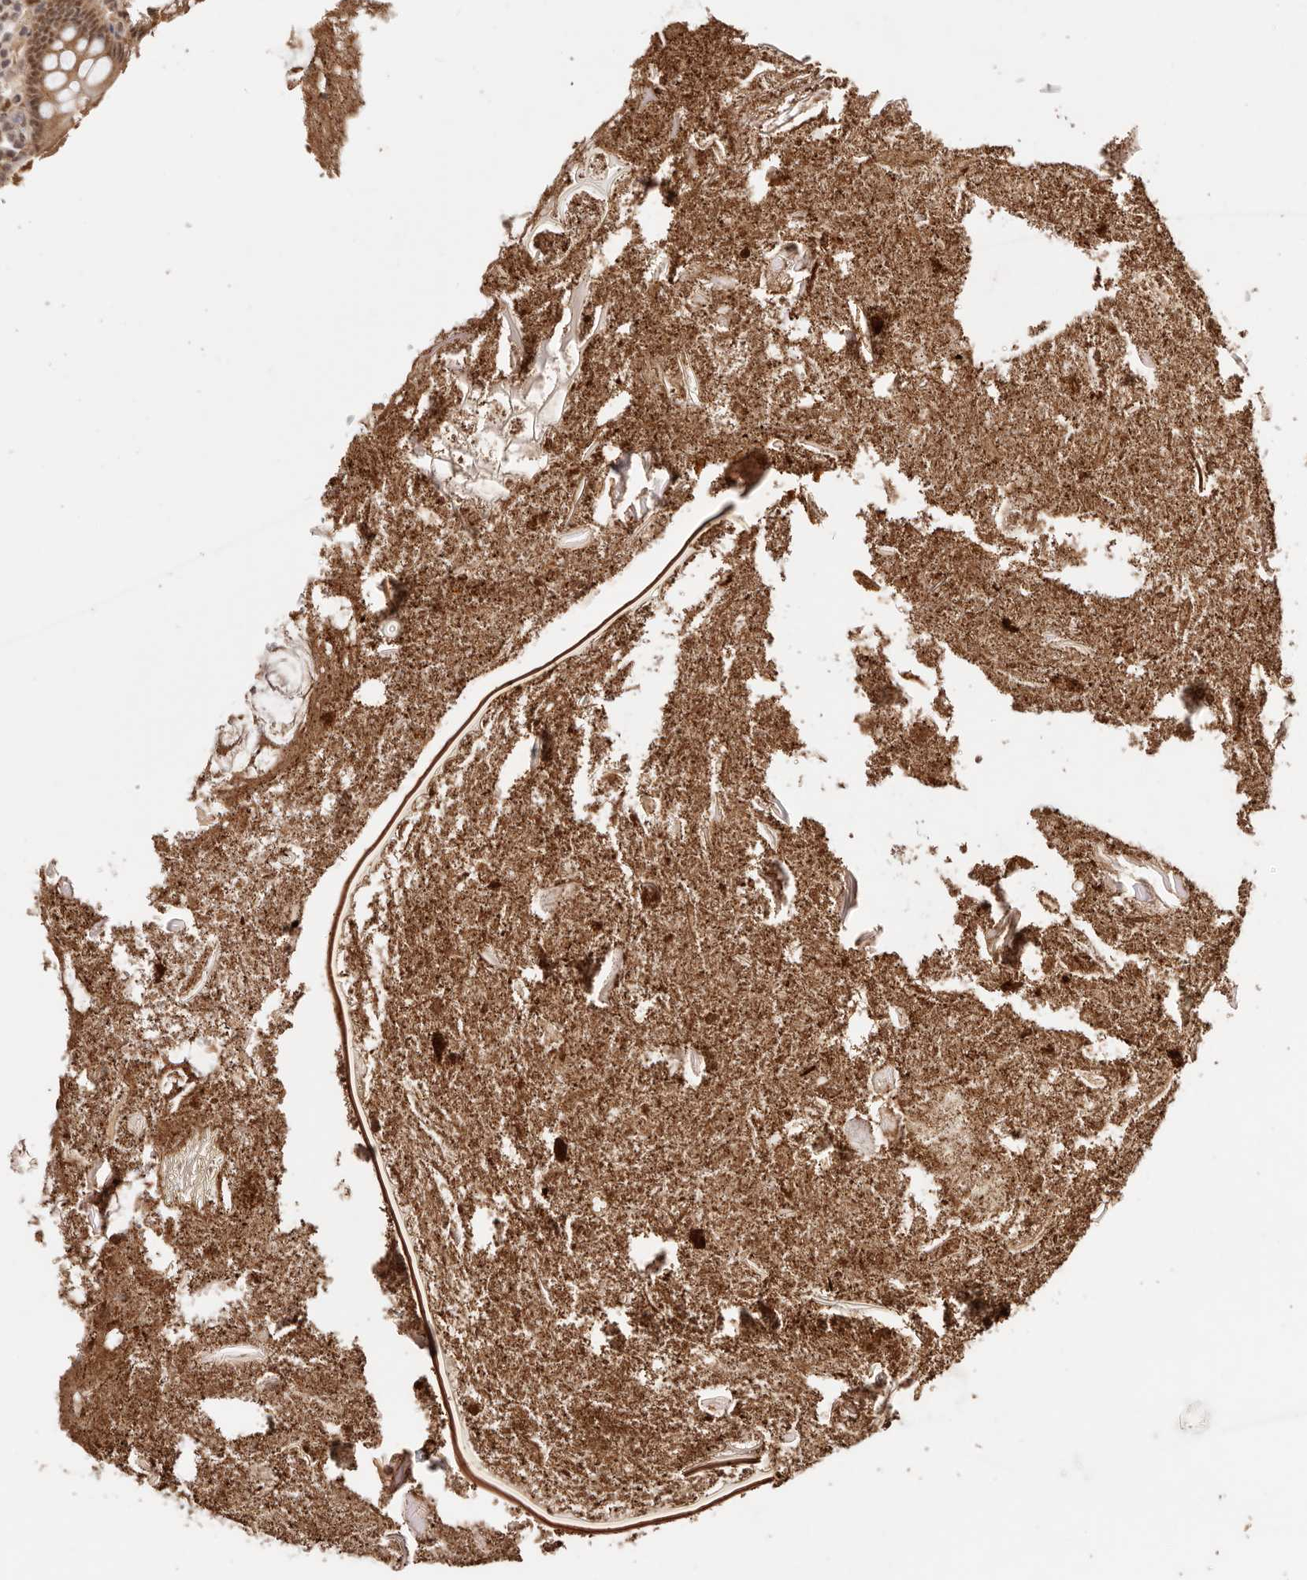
{"staining": {"intensity": "moderate", "quantity": ">75%", "location": "cytoplasmic/membranous,nuclear"}, "tissue": "appendix", "cell_type": "Glandular cells", "image_type": "normal", "snomed": [{"axis": "morphology", "description": "Normal tissue, NOS"}, {"axis": "topography", "description": "Appendix"}], "caption": "Moderate cytoplasmic/membranous,nuclear staining for a protein is seen in about >75% of glandular cells of normal appendix using IHC.", "gene": "CTNNBL1", "patient": {"sex": "female", "age": 17}}